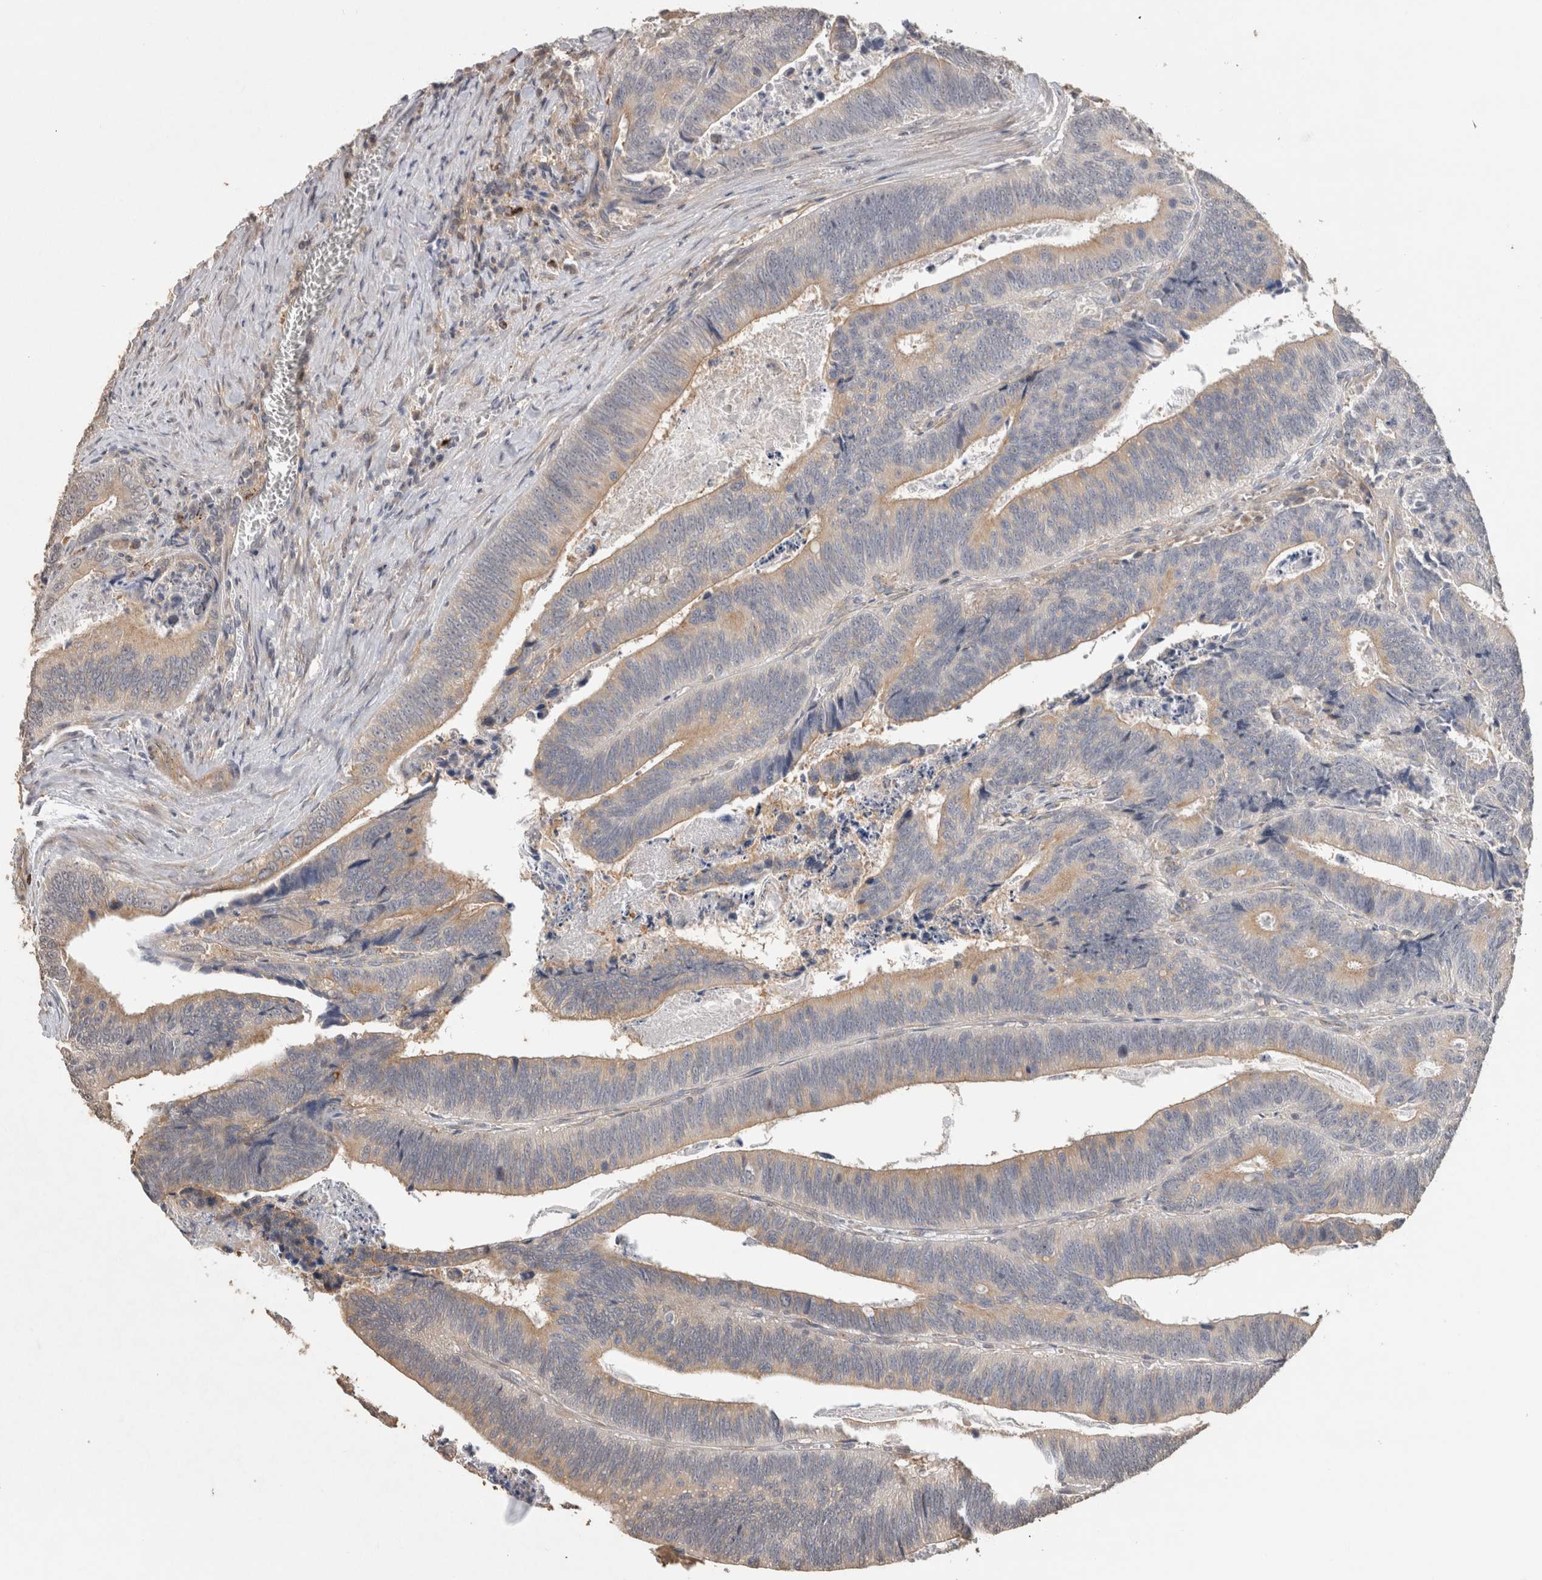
{"staining": {"intensity": "moderate", "quantity": "<25%", "location": "cytoplasmic/membranous"}, "tissue": "colorectal cancer", "cell_type": "Tumor cells", "image_type": "cancer", "snomed": [{"axis": "morphology", "description": "Inflammation, NOS"}, {"axis": "morphology", "description": "Adenocarcinoma, NOS"}, {"axis": "topography", "description": "Colon"}], "caption": "Colorectal cancer stained with a brown dye reveals moderate cytoplasmic/membranous positive positivity in about <25% of tumor cells.", "gene": "CLIP1", "patient": {"sex": "male", "age": 72}}